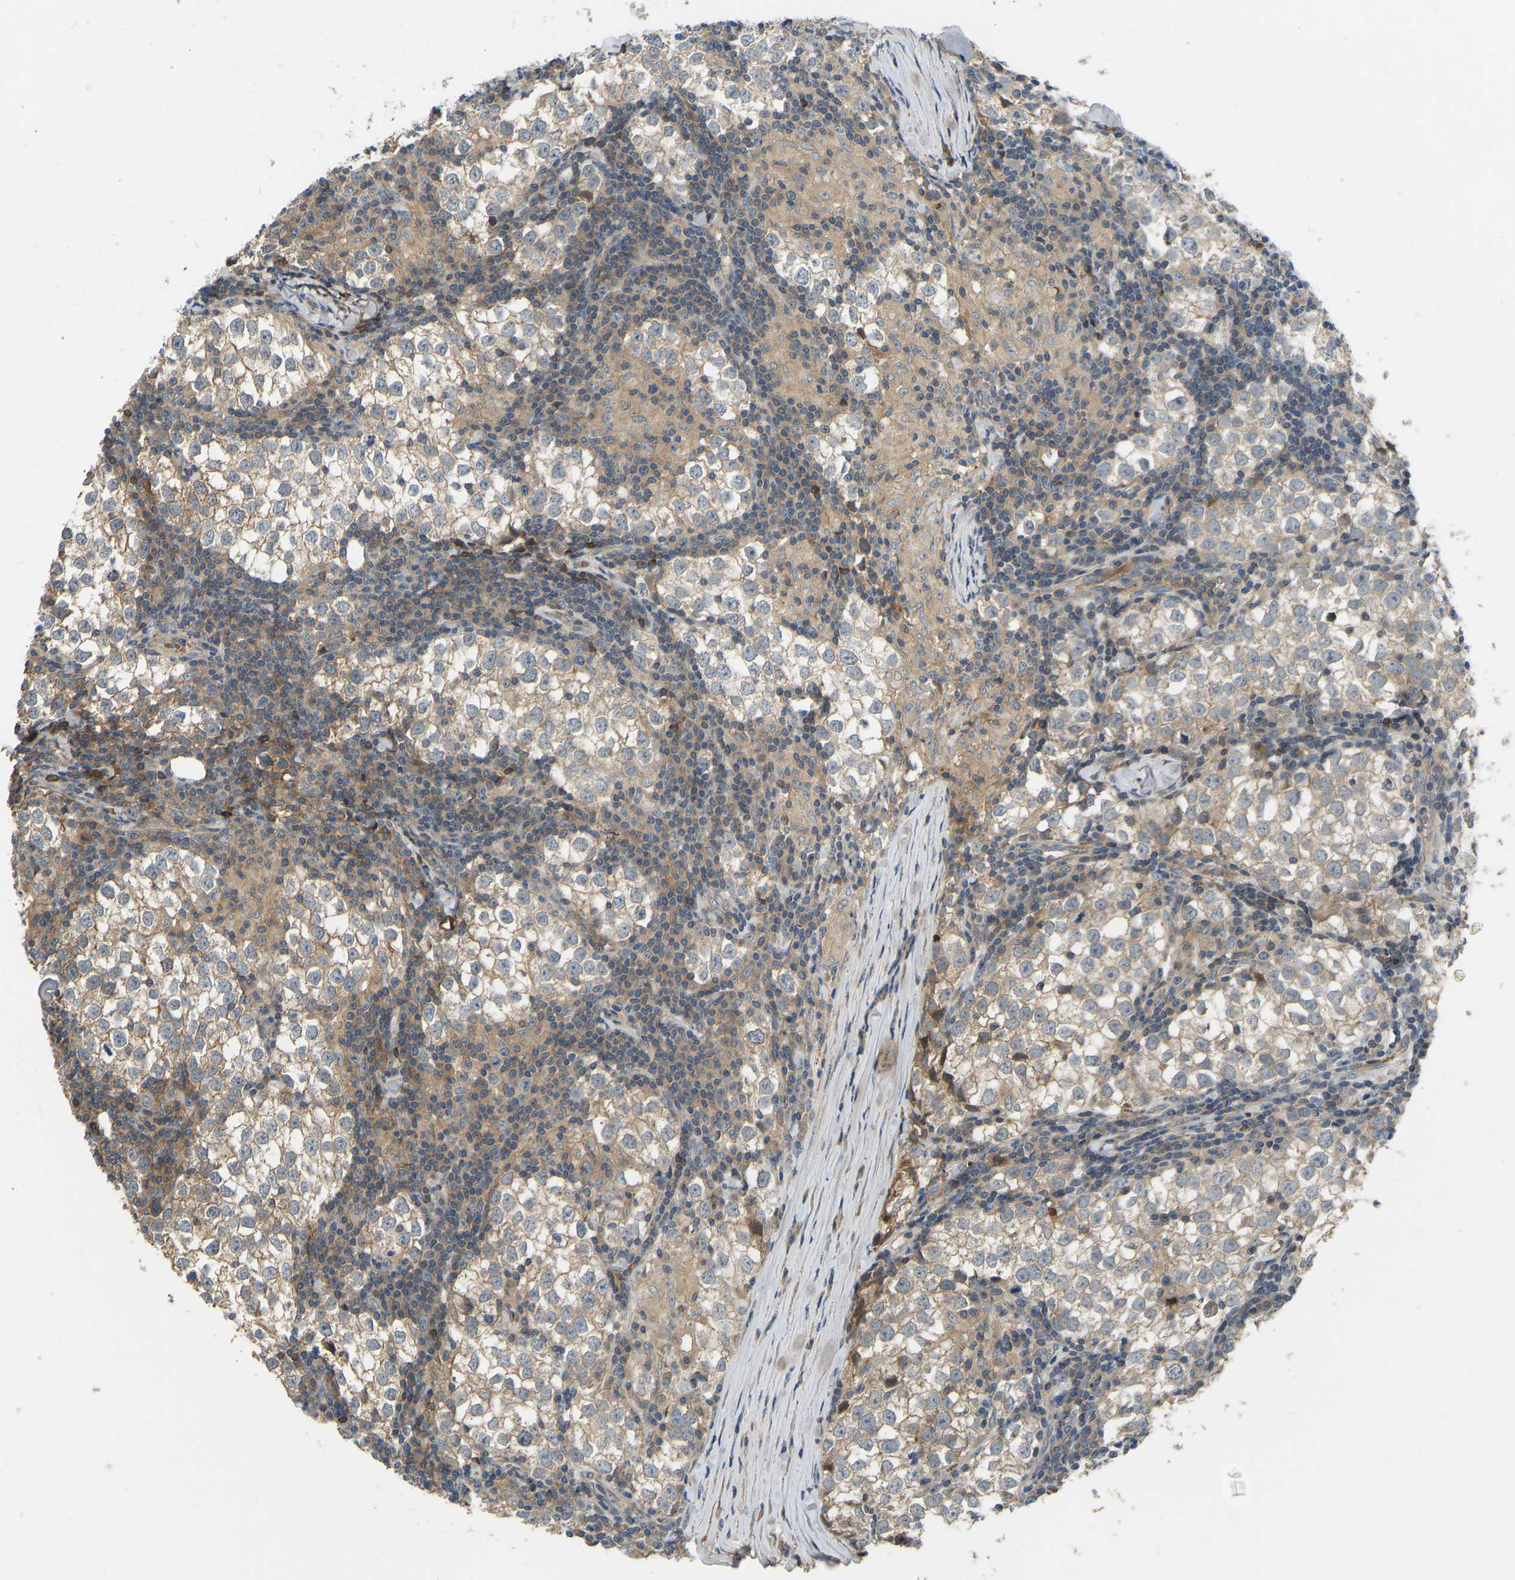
{"staining": {"intensity": "weak", "quantity": "<25%", "location": "cytoplasmic/membranous"}, "tissue": "testis cancer", "cell_type": "Tumor cells", "image_type": "cancer", "snomed": [{"axis": "morphology", "description": "Seminoma, NOS"}, {"axis": "morphology", "description": "Carcinoma, Embryonal, NOS"}, {"axis": "topography", "description": "Testis"}], "caption": "Immunohistochemical staining of human embryonal carcinoma (testis) displays no significant staining in tumor cells.", "gene": "VCPKMT", "patient": {"sex": "male", "age": 36}}